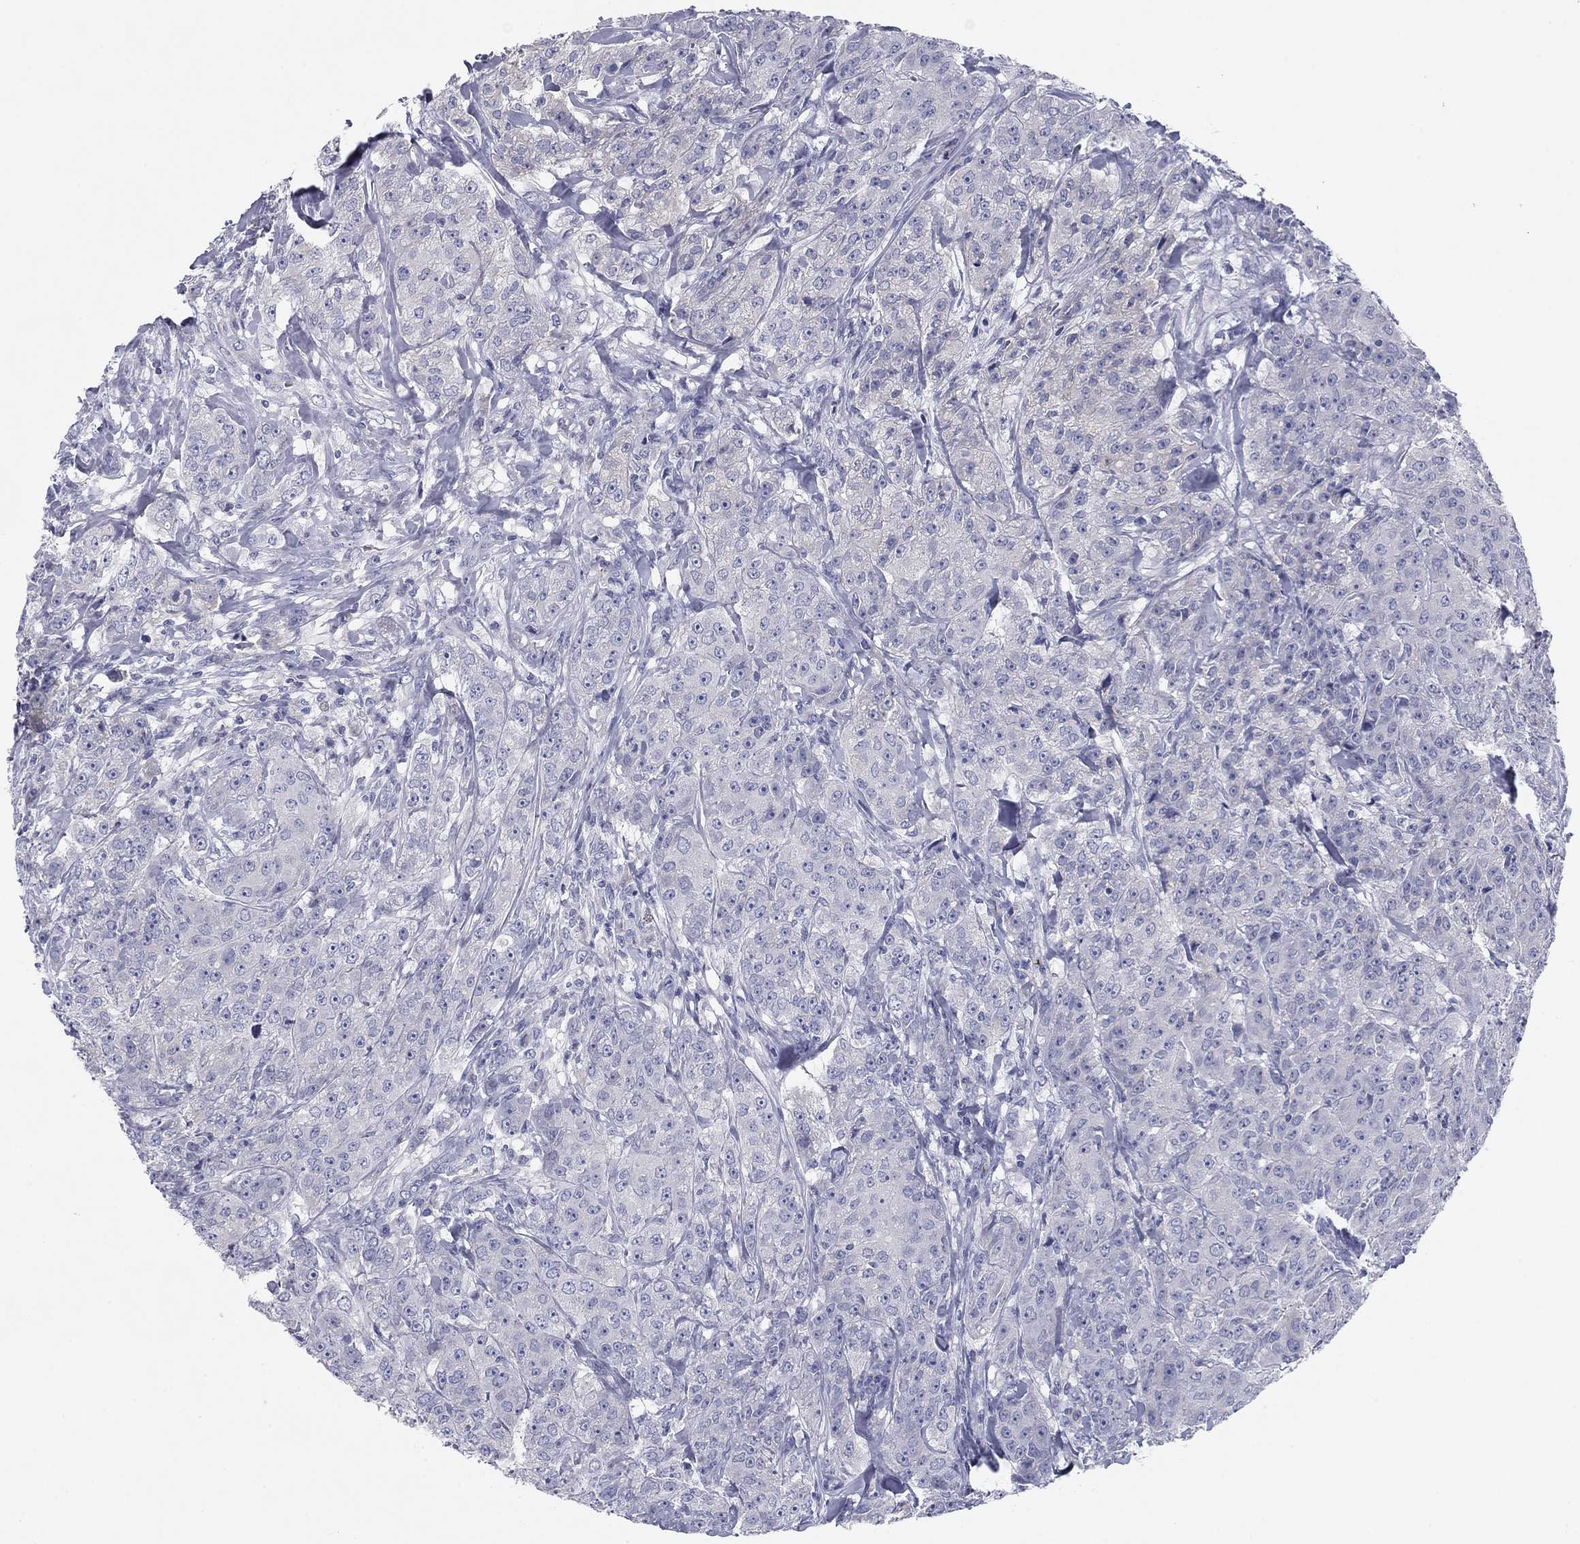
{"staining": {"intensity": "negative", "quantity": "none", "location": "none"}, "tissue": "breast cancer", "cell_type": "Tumor cells", "image_type": "cancer", "snomed": [{"axis": "morphology", "description": "Duct carcinoma"}, {"axis": "topography", "description": "Breast"}], "caption": "Breast cancer stained for a protein using immunohistochemistry displays no expression tumor cells.", "gene": "SEPTIN3", "patient": {"sex": "female", "age": 43}}